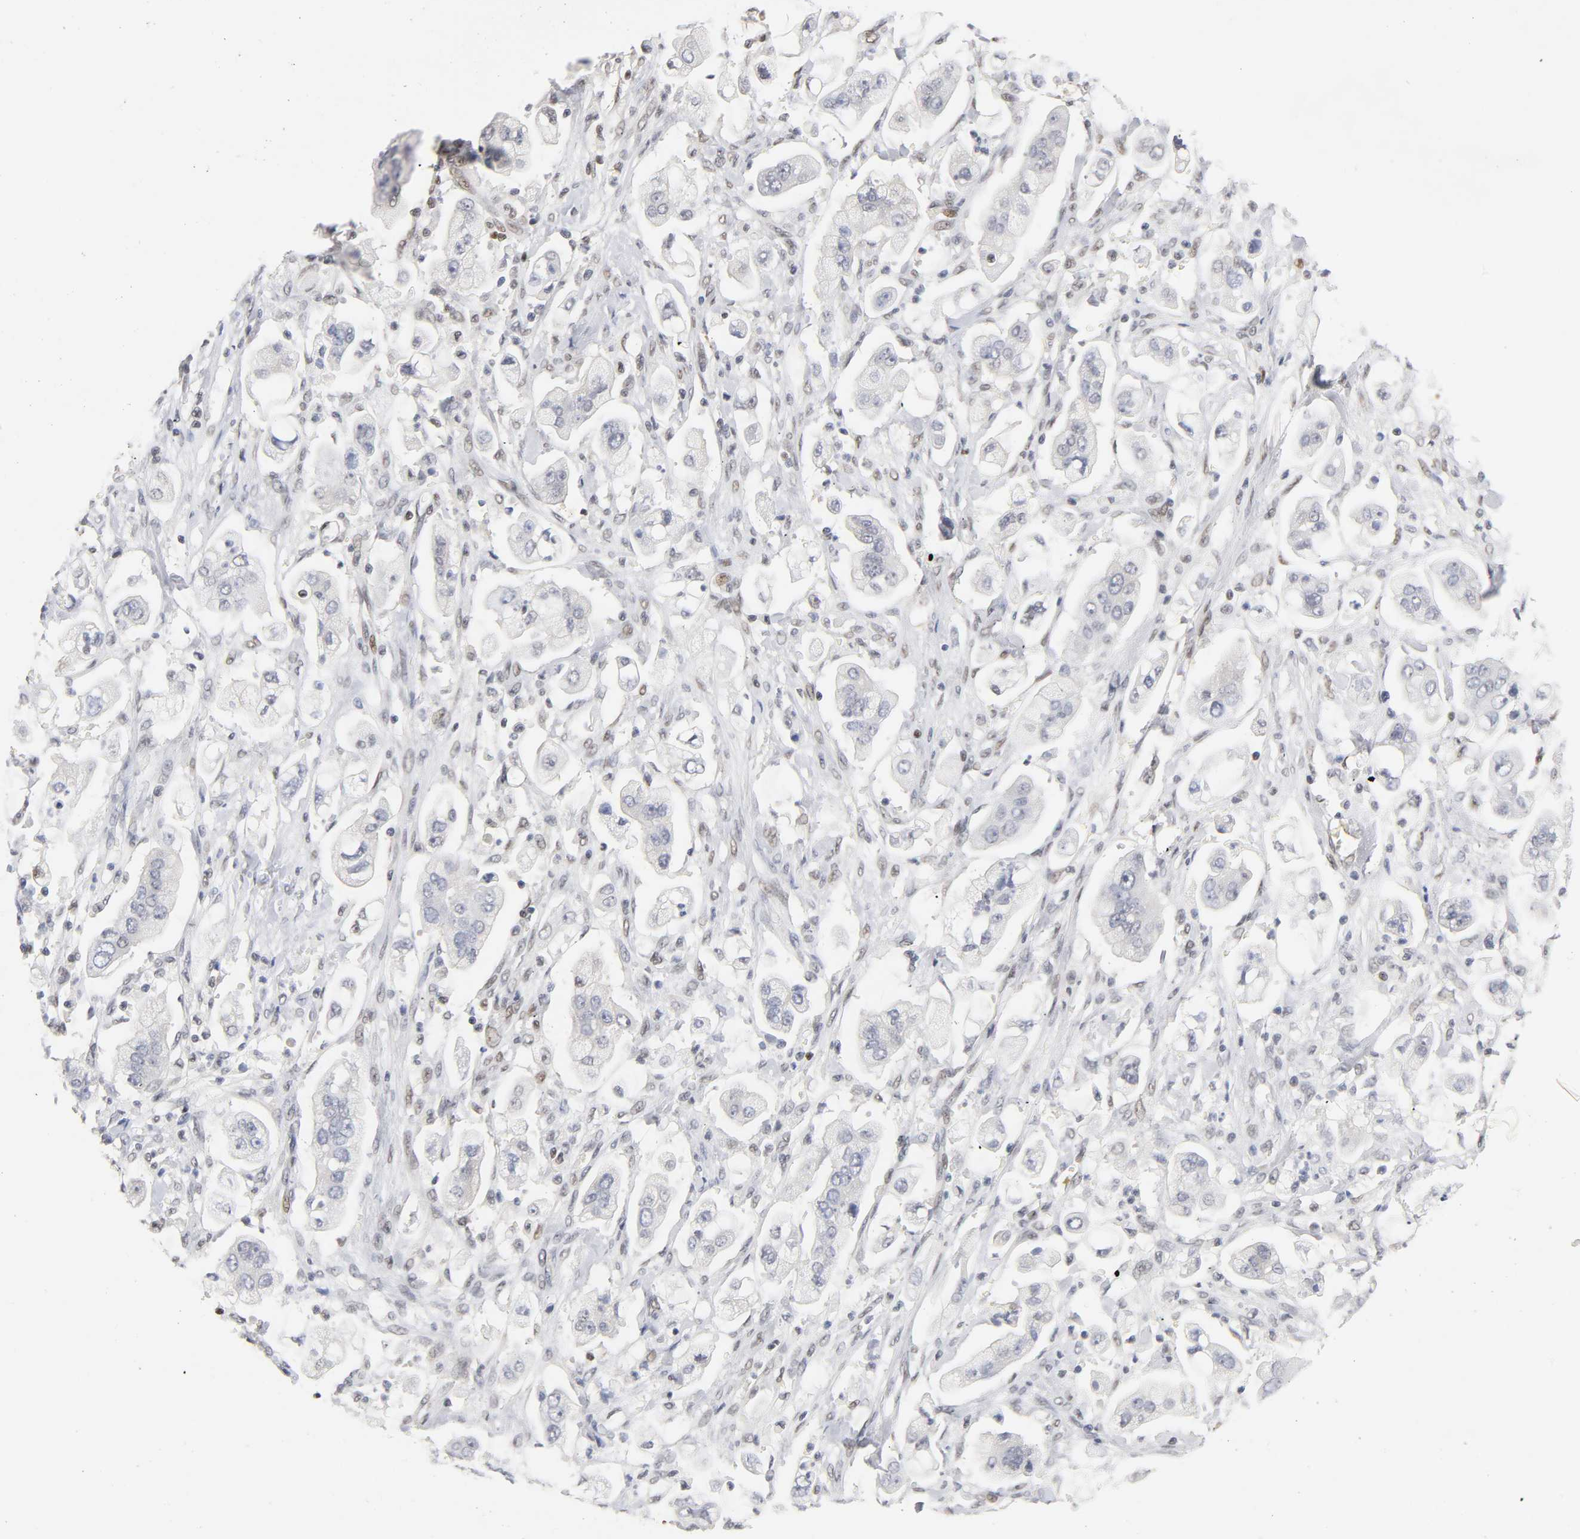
{"staining": {"intensity": "weak", "quantity": "<25%", "location": "nuclear"}, "tissue": "stomach cancer", "cell_type": "Tumor cells", "image_type": "cancer", "snomed": [{"axis": "morphology", "description": "Adenocarcinoma, NOS"}, {"axis": "topography", "description": "Stomach"}], "caption": "The histopathology image displays no significant staining in tumor cells of stomach adenocarcinoma.", "gene": "NR3C1", "patient": {"sex": "male", "age": 62}}